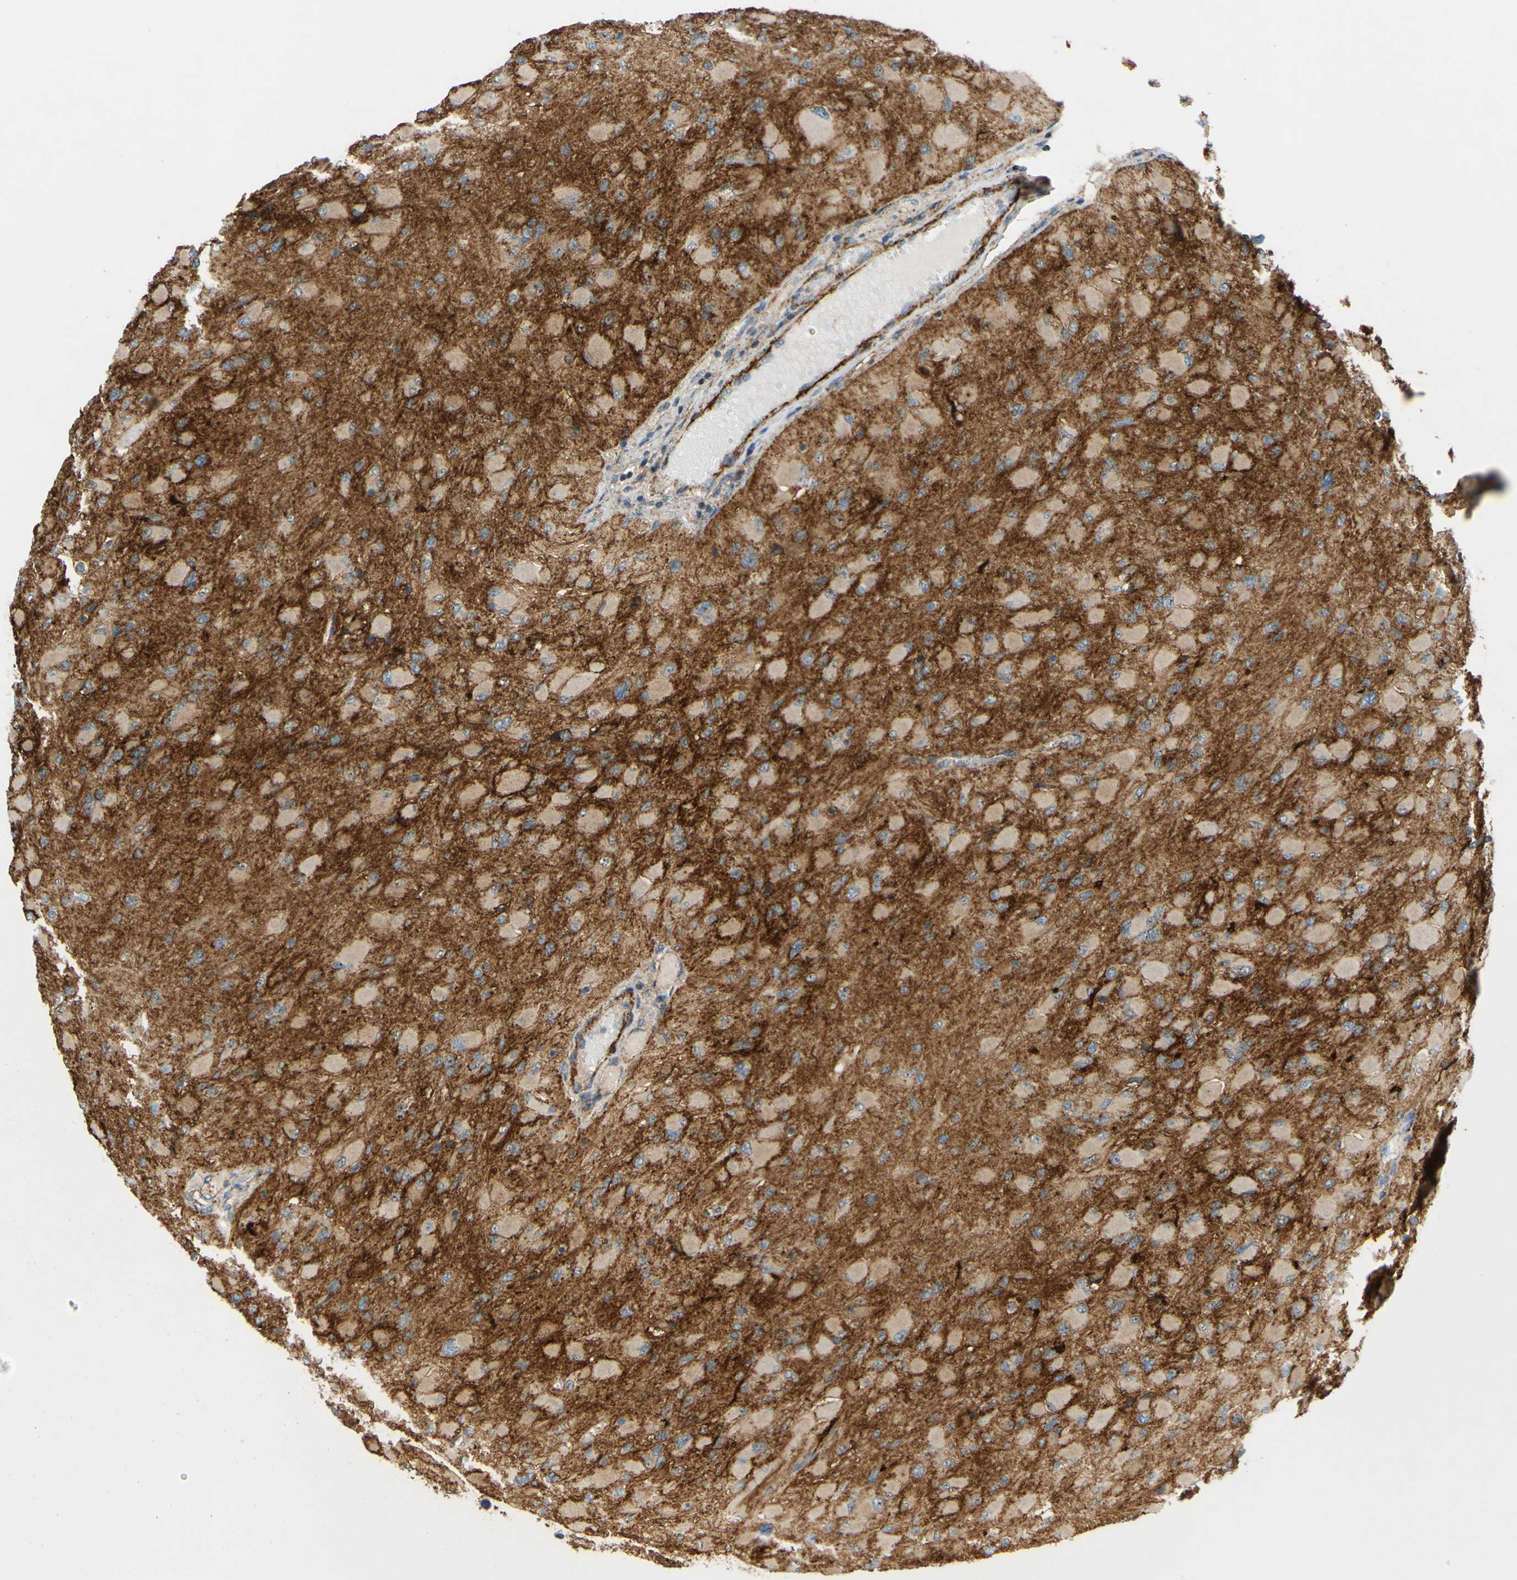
{"staining": {"intensity": "weak", "quantity": ">75%", "location": "cytoplasmic/membranous"}, "tissue": "glioma", "cell_type": "Tumor cells", "image_type": "cancer", "snomed": [{"axis": "morphology", "description": "Glioma, malignant, High grade"}, {"axis": "topography", "description": "Cerebral cortex"}], "caption": "Malignant high-grade glioma tissue reveals weak cytoplasmic/membranous staining in about >75% of tumor cells The staining was performed using DAB, with brown indicating positive protein expression. Nuclei are stained blue with hematoxylin.", "gene": "POR", "patient": {"sex": "female", "age": 36}}